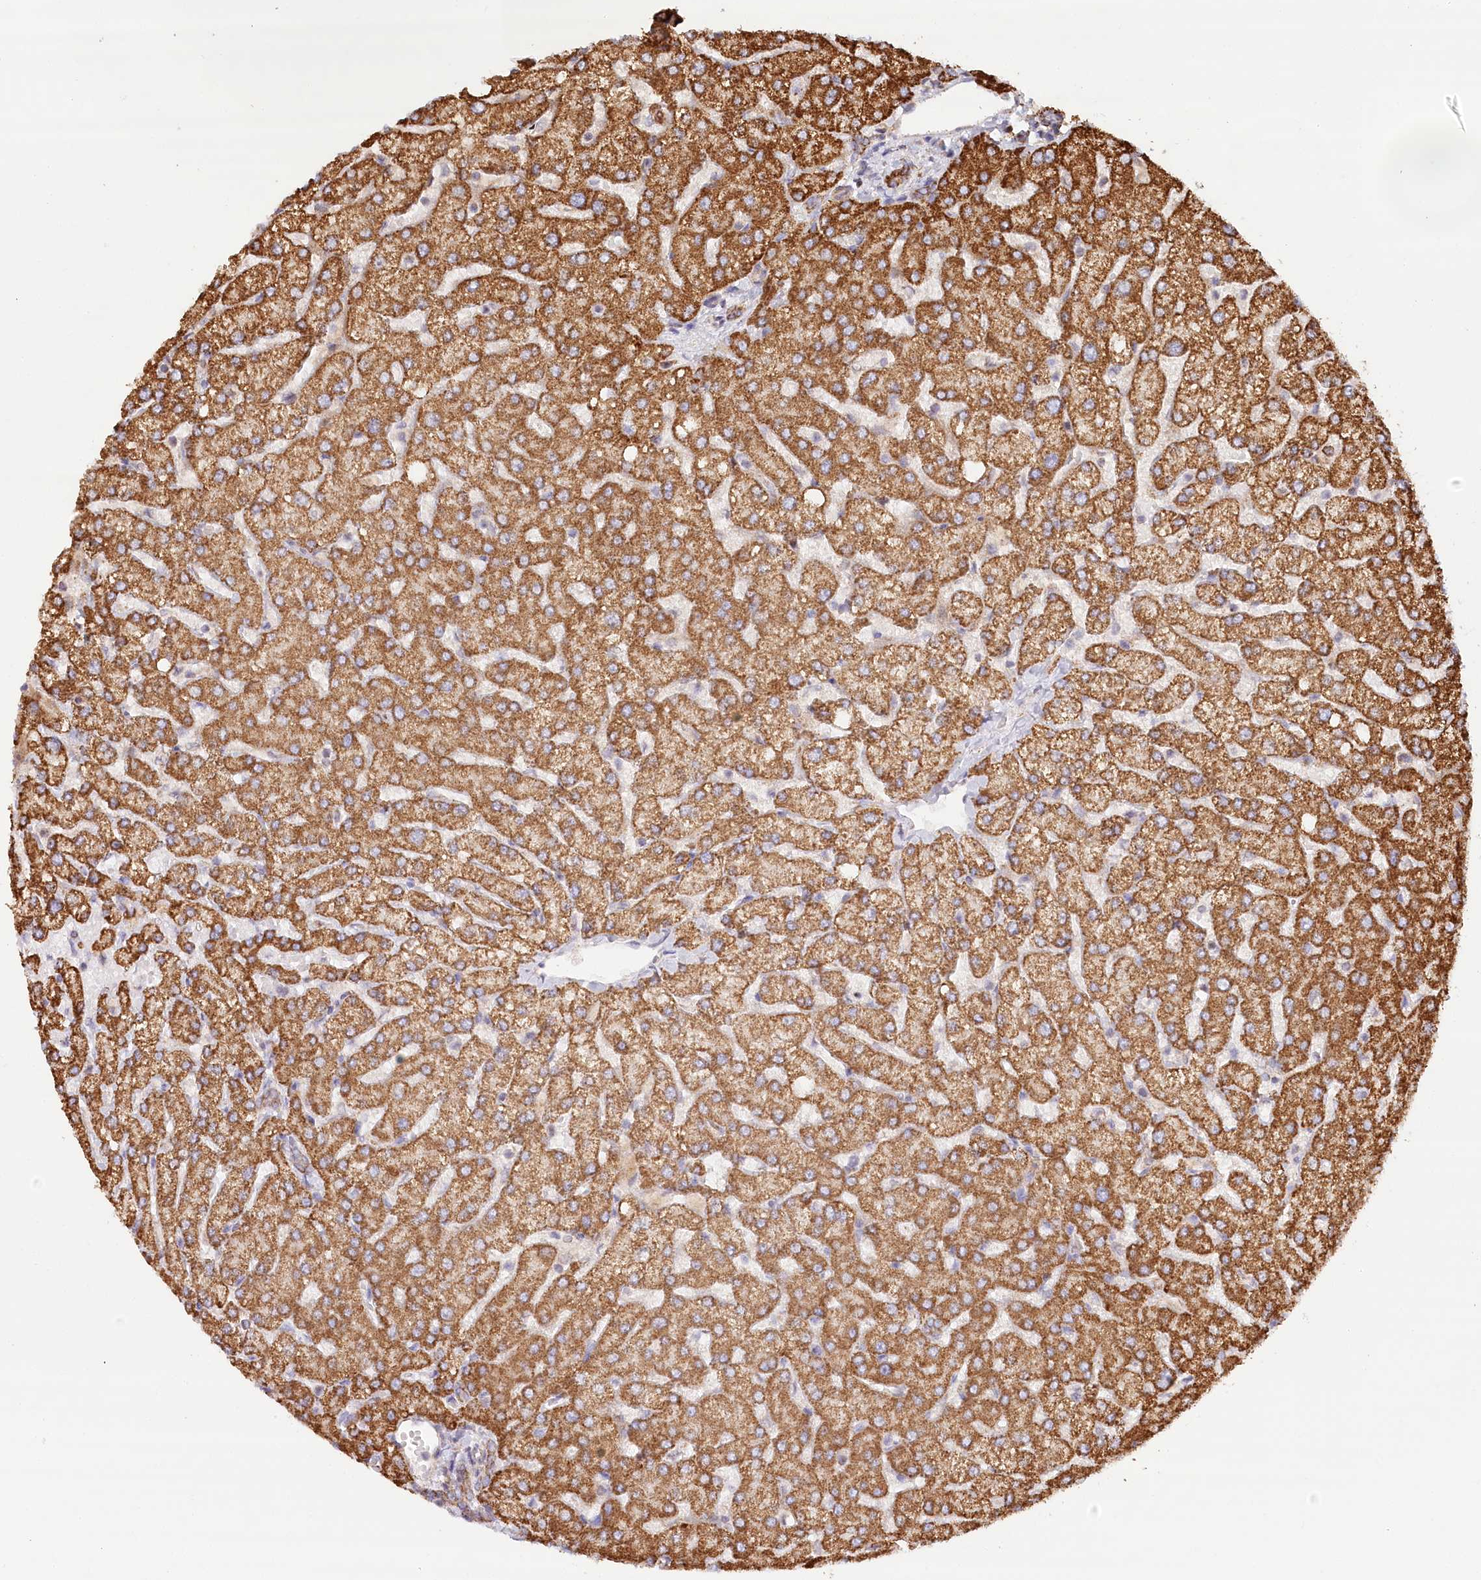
{"staining": {"intensity": "moderate", "quantity": "25%-75%", "location": "cytoplasmic/membranous"}, "tissue": "liver", "cell_type": "Cholangiocytes", "image_type": "normal", "snomed": [{"axis": "morphology", "description": "Normal tissue, NOS"}, {"axis": "topography", "description": "Liver"}], "caption": "A histopathology image of liver stained for a protein shows moderate cytoplasmic/membranous brown staining in cholangiocytes. The protein of interest is shown in brown color, while the nuclei are stained blue.", "gene": "UMPS", "patient": {"sex": "female", "age": 54}}